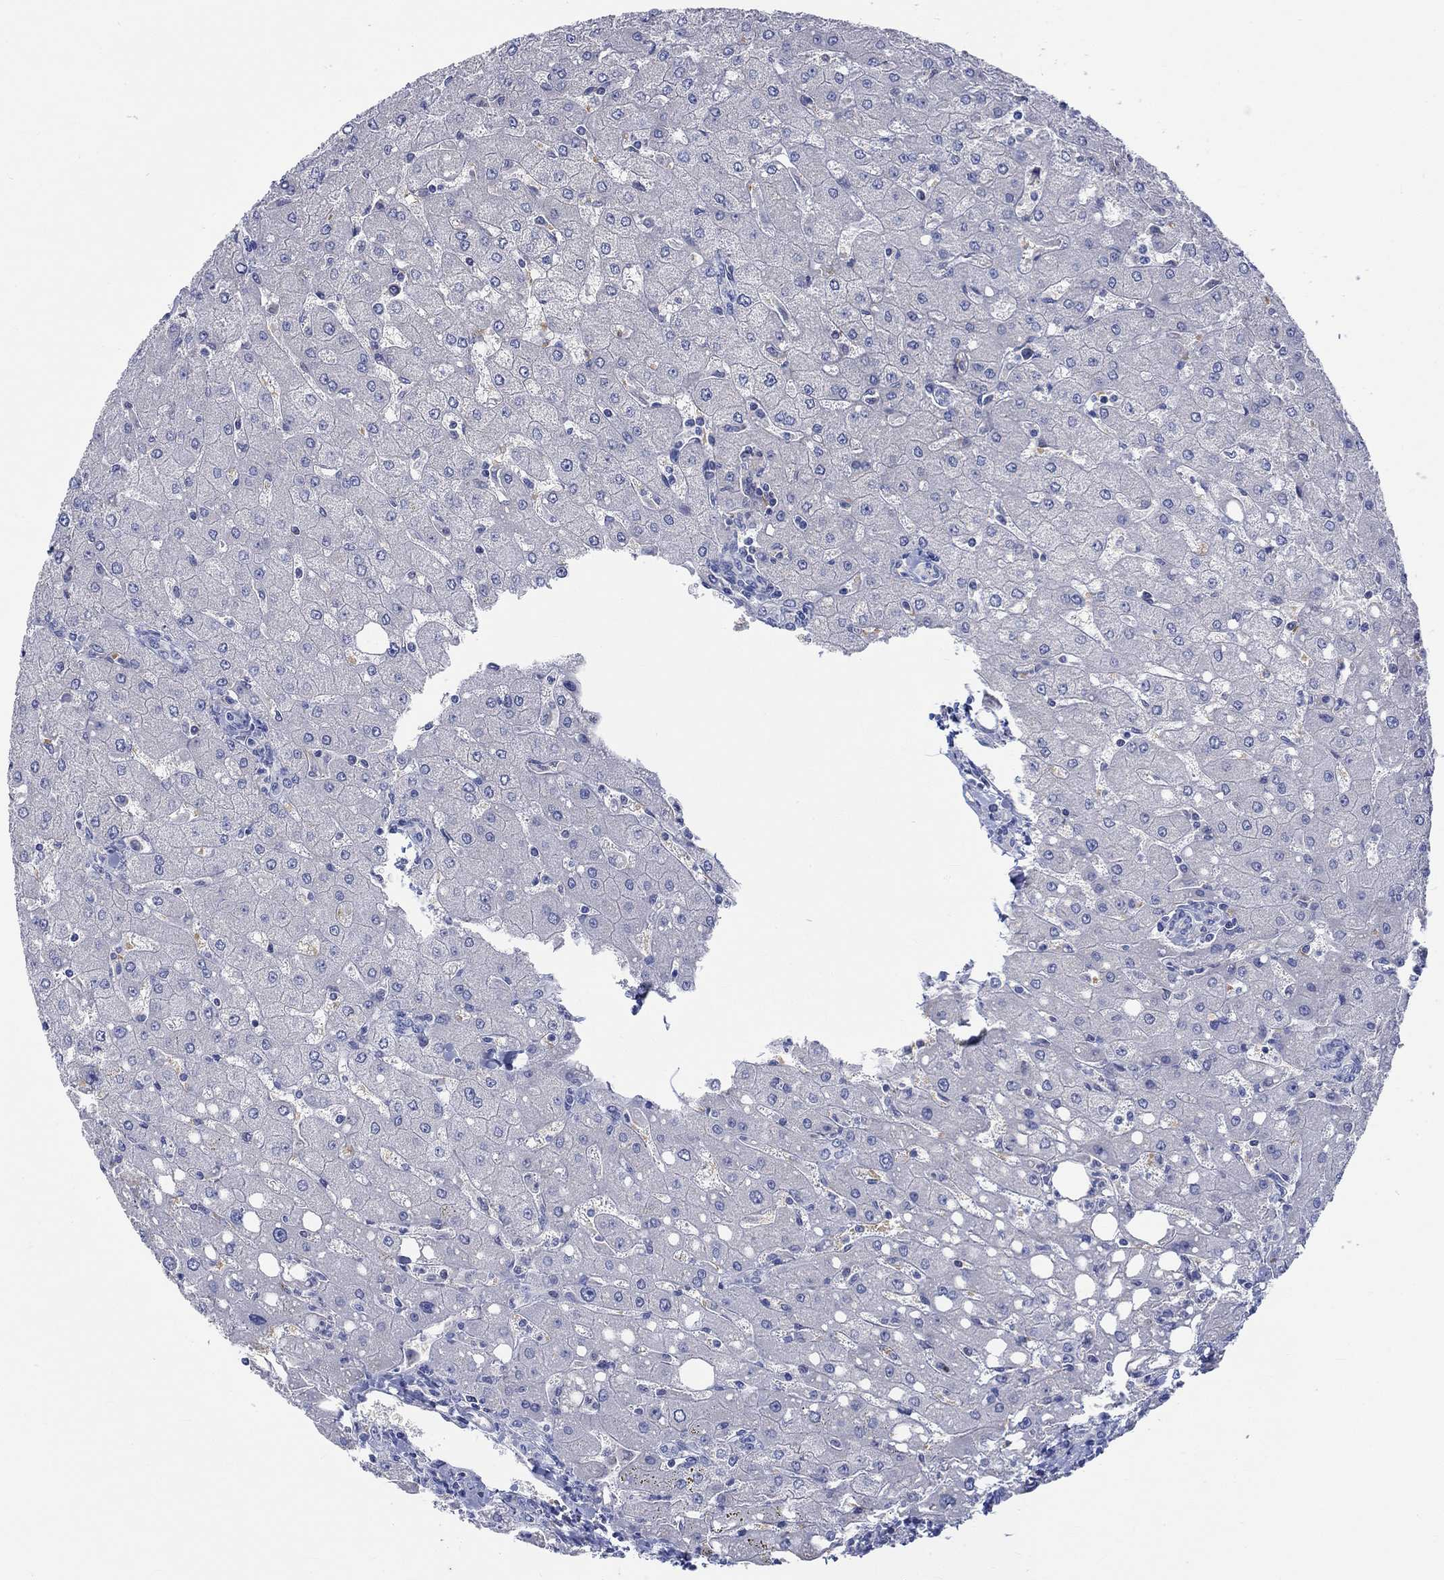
{"staining": {"intensity": "negative", "quantity": "none", "location": "none"}, "tissue": "liver", "cell_type": "Cholangiocytes", "image_type": "normal", "snomed": [{"axis": "morphology", "description": "Normal tissue, NOS"}, {"axis": "topography", "description": "Liver"}], "caption": "DAB (3,3'-diaminobenzidine) immunohistochemical staining of benign liver demonstrates no significant expression in cholangiocytes. The staining is performed using DAB brown chromogen with nuclei counter-stained in using hematoxylin.", "gene": "KCNA1", "patient": {"sex": "female", "age": 53}}